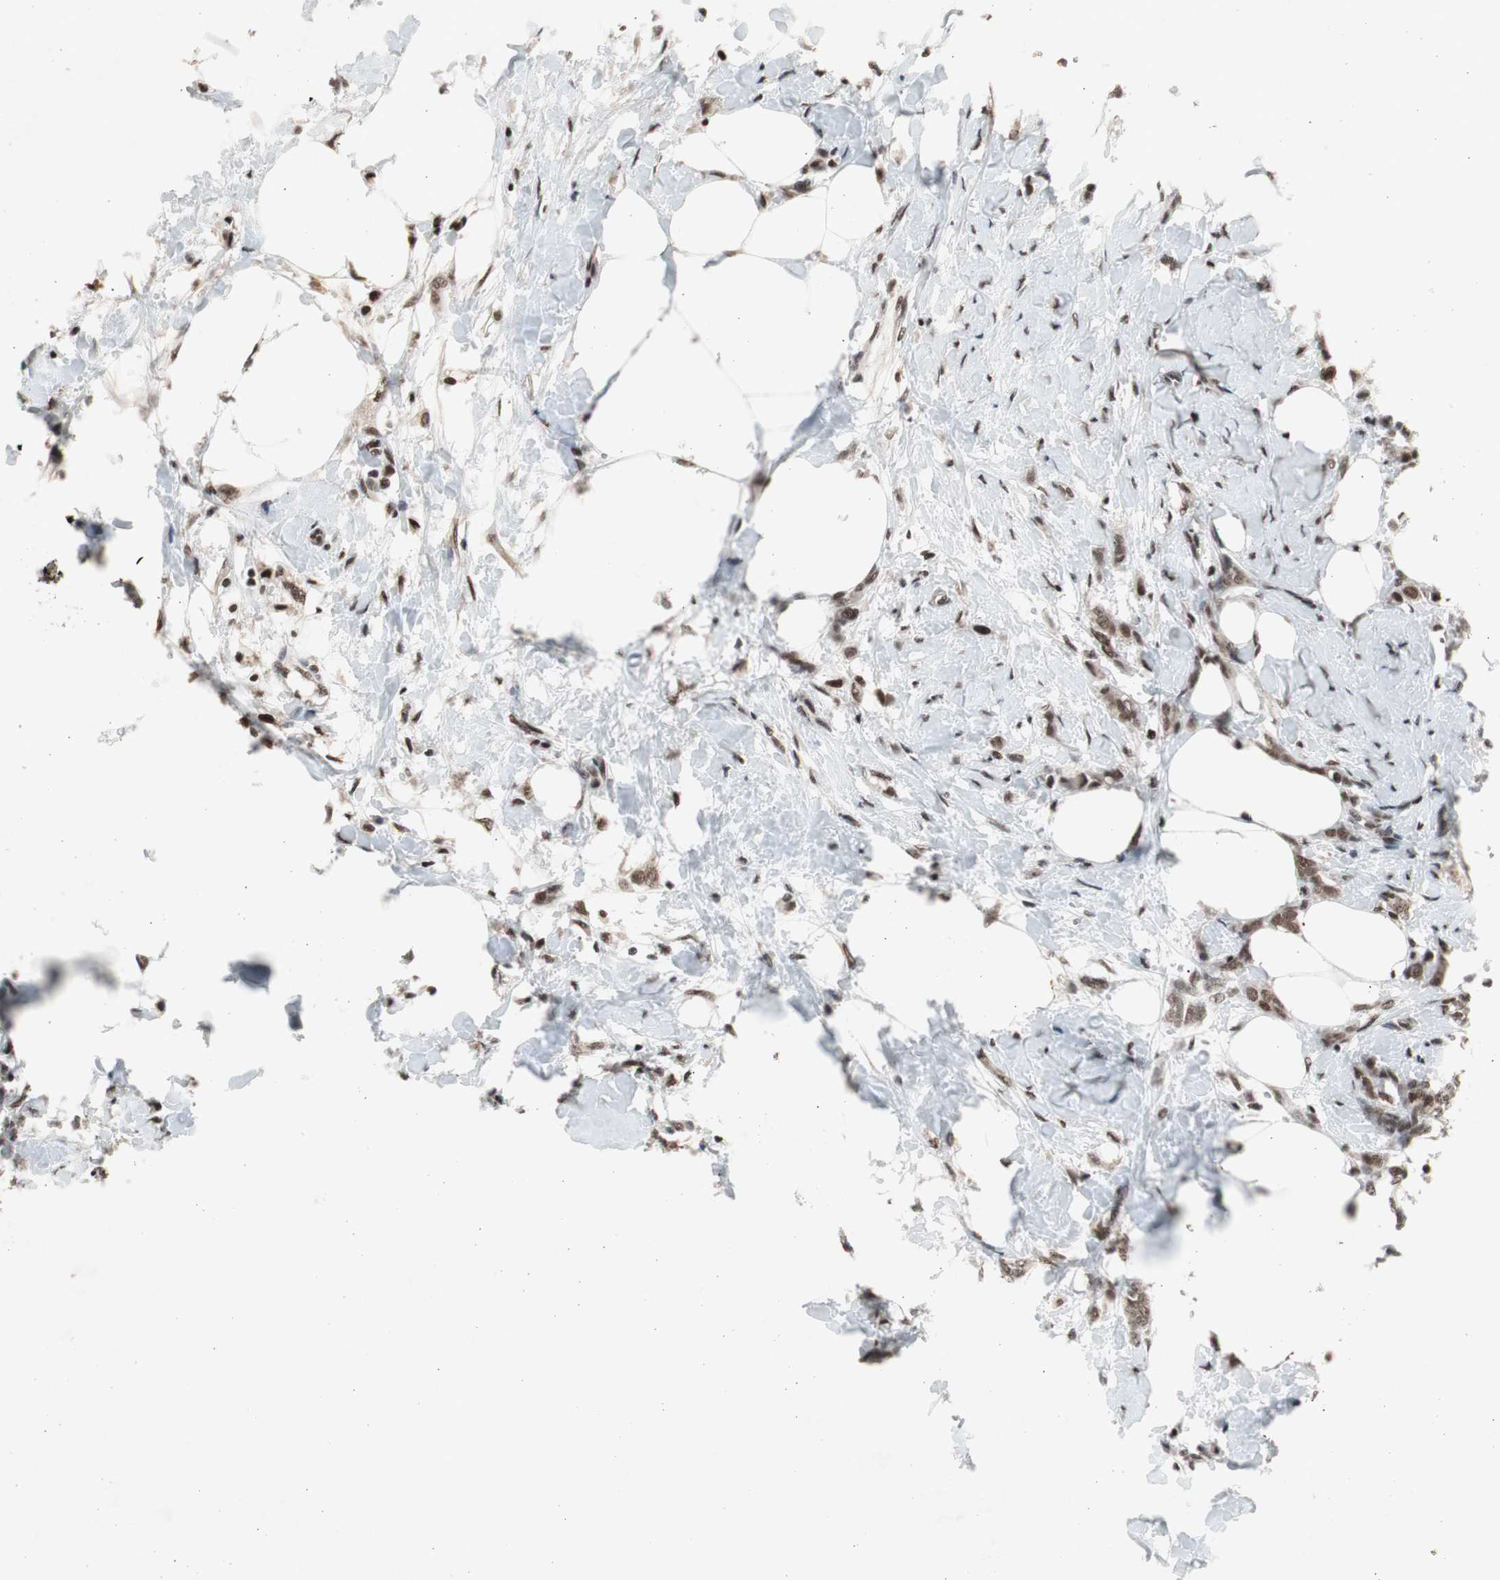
{"staining": {"intensity": "moderate", "quantity": ">75%", "location": "nuclear"}, "tissue": "breast cancer", "cell_type": "Tumor cells", "image_type": "cancer", "snomed": [{"axis": "morphology", "description": "Lobular carcinoma, in situ"}, {"axis": "morphology", "description": "Lobular carcinoma"}, {"axis": "topography", "description": "Breast"}], "caption": "The histopathology image demonstrates staining of breast cancer, revealing moderate nuclear protein staining (brown color) within tumor cells.", "gene": "RPA1", "patient": {"sex": "female", "age": 41}}